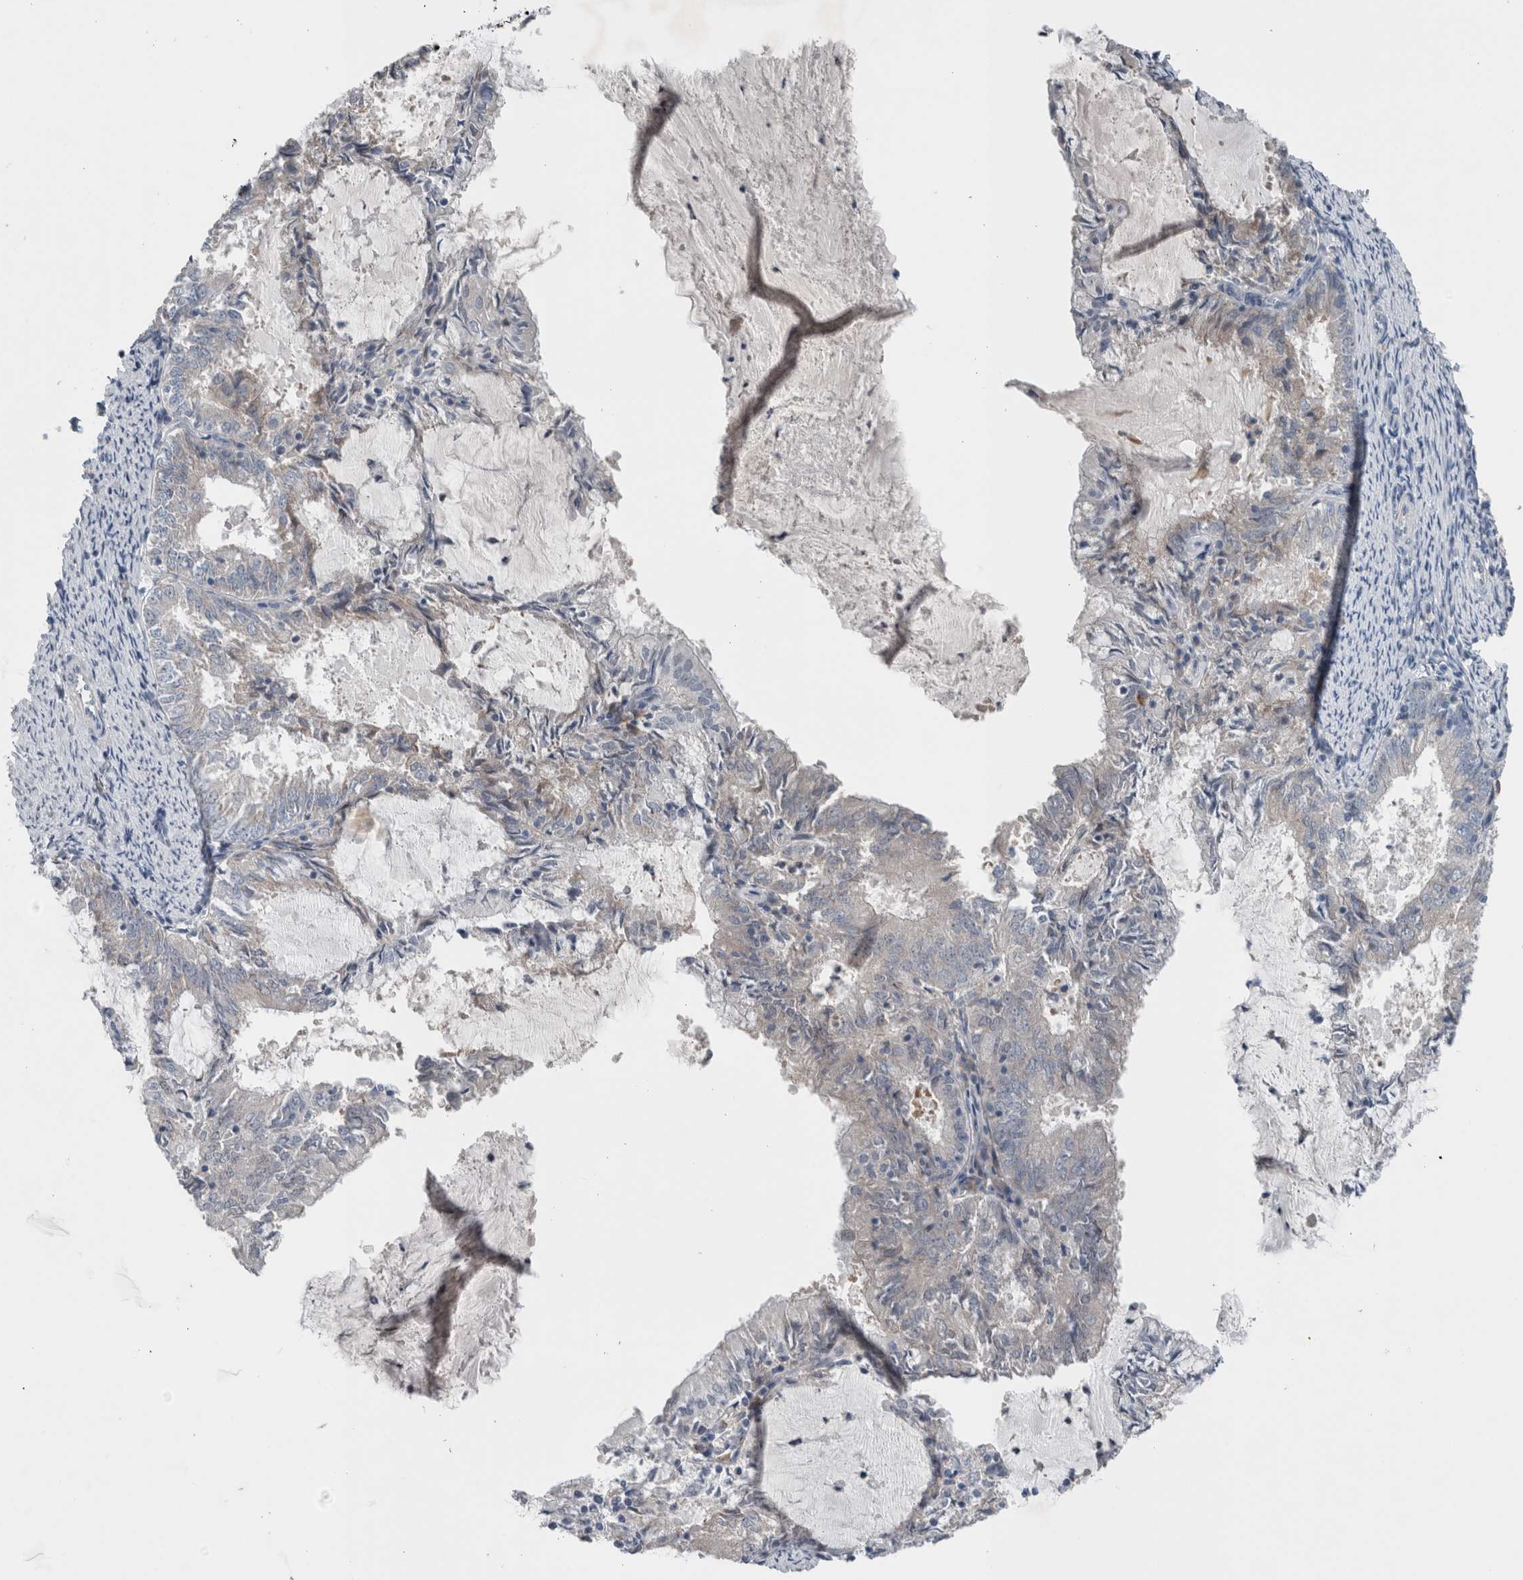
{"staining": {"intensity": "negative", "quantity": "none", "location": "none"}, "tissue": "endometrial cancer", "cell_type": "Tumor cells", "image_type": "cancer", "snomed": [{"axis": "morphology", "description": "Adenocarcinoma, NOS"}, {"axis": "topography", "description": "Endometrium"}], "caption": "Micrograph shows no significant protein positivity in tumor cells of endometrial cancer.", "gene": "CRNN", "patient": {"sex": "female", "age": 57}}